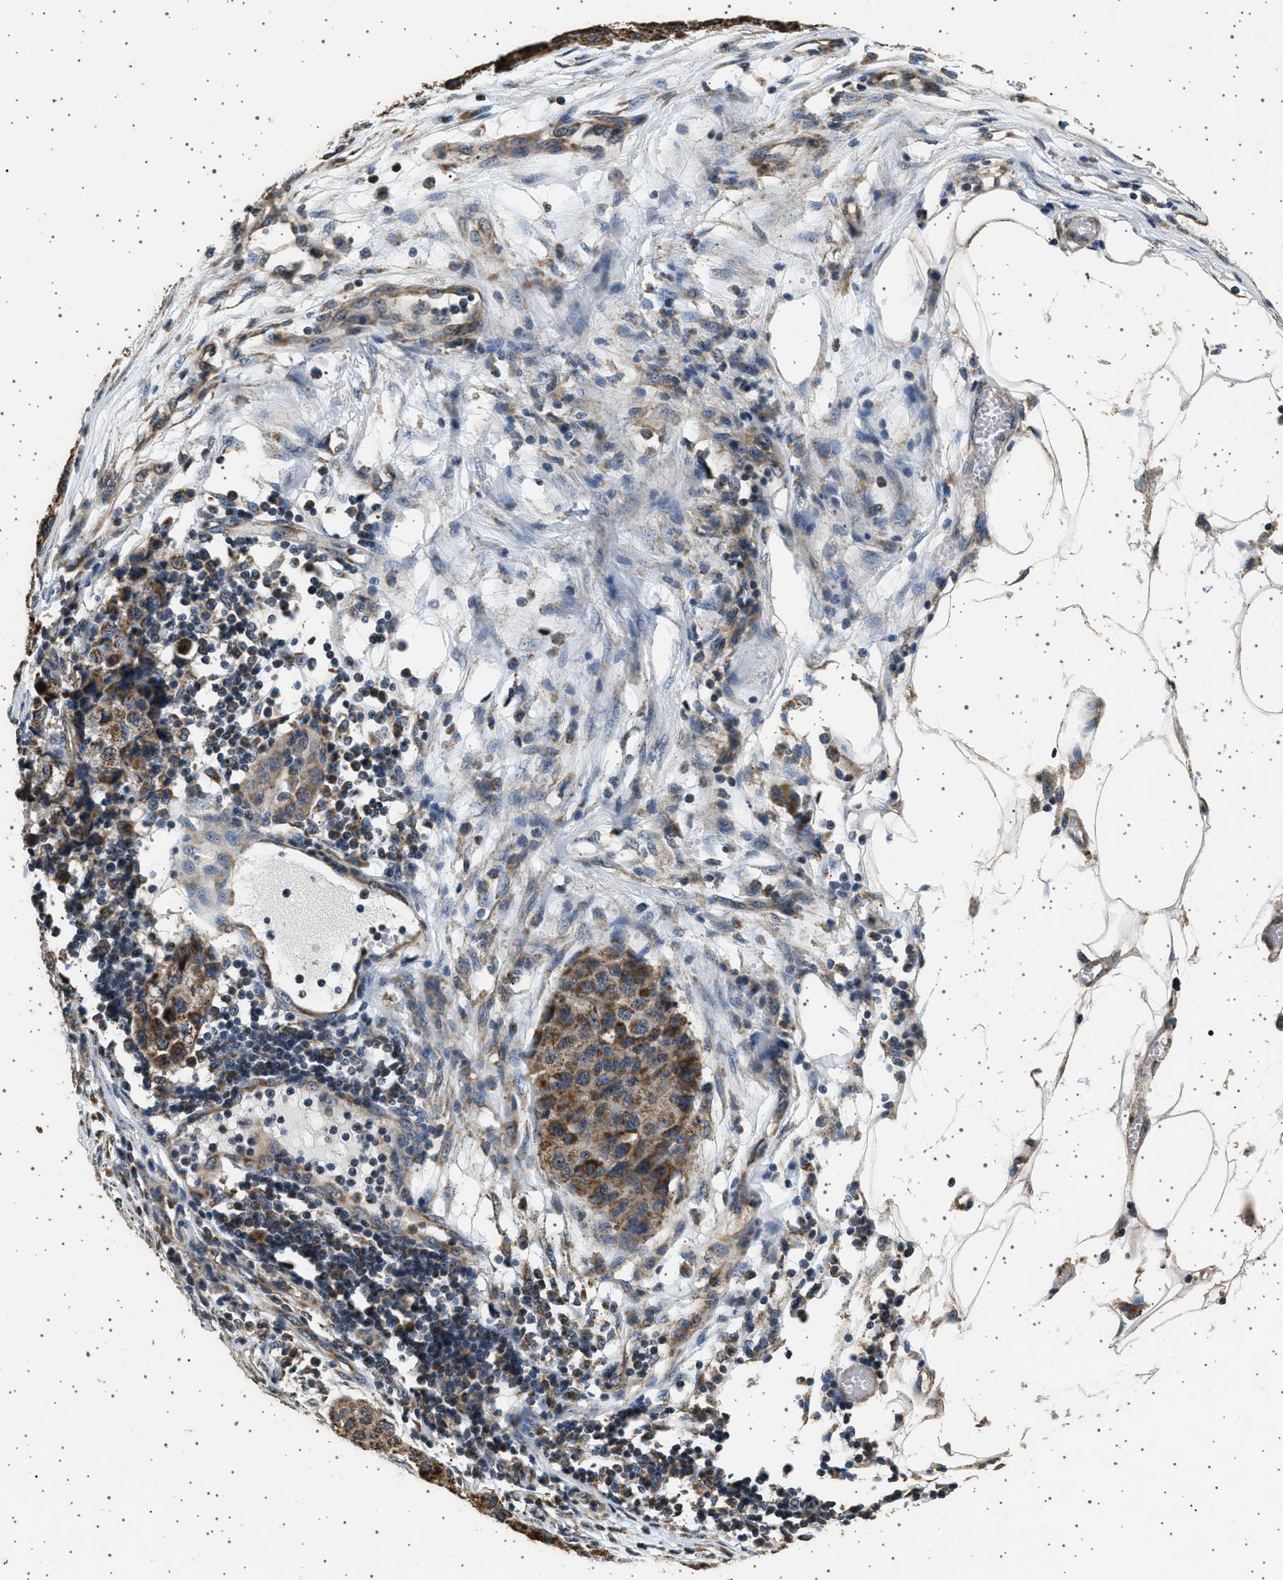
{"staining": {"intensity": "moderate", "quantity": ">75%", "location": "cytoplasmic/membranous"}, "tissue": "melanoma", "cell_type": "Tumor cells", "image_type": "cancer", "snomed": [{"axis": "morphology", "description": "Normal tissue, NOS"}, {"axis": "morphology", "description": "Malignant melanoma, NOS"}, {"axis": "topography", "description": "Skin"}], "caption": "Melanoma stained with immunohistochemistry displays moderate cytoplasmic/membranous expression in about >75% of tumor cells.", "gene": "KCNA4", "patient": {"sex": "male", "age": 62}}